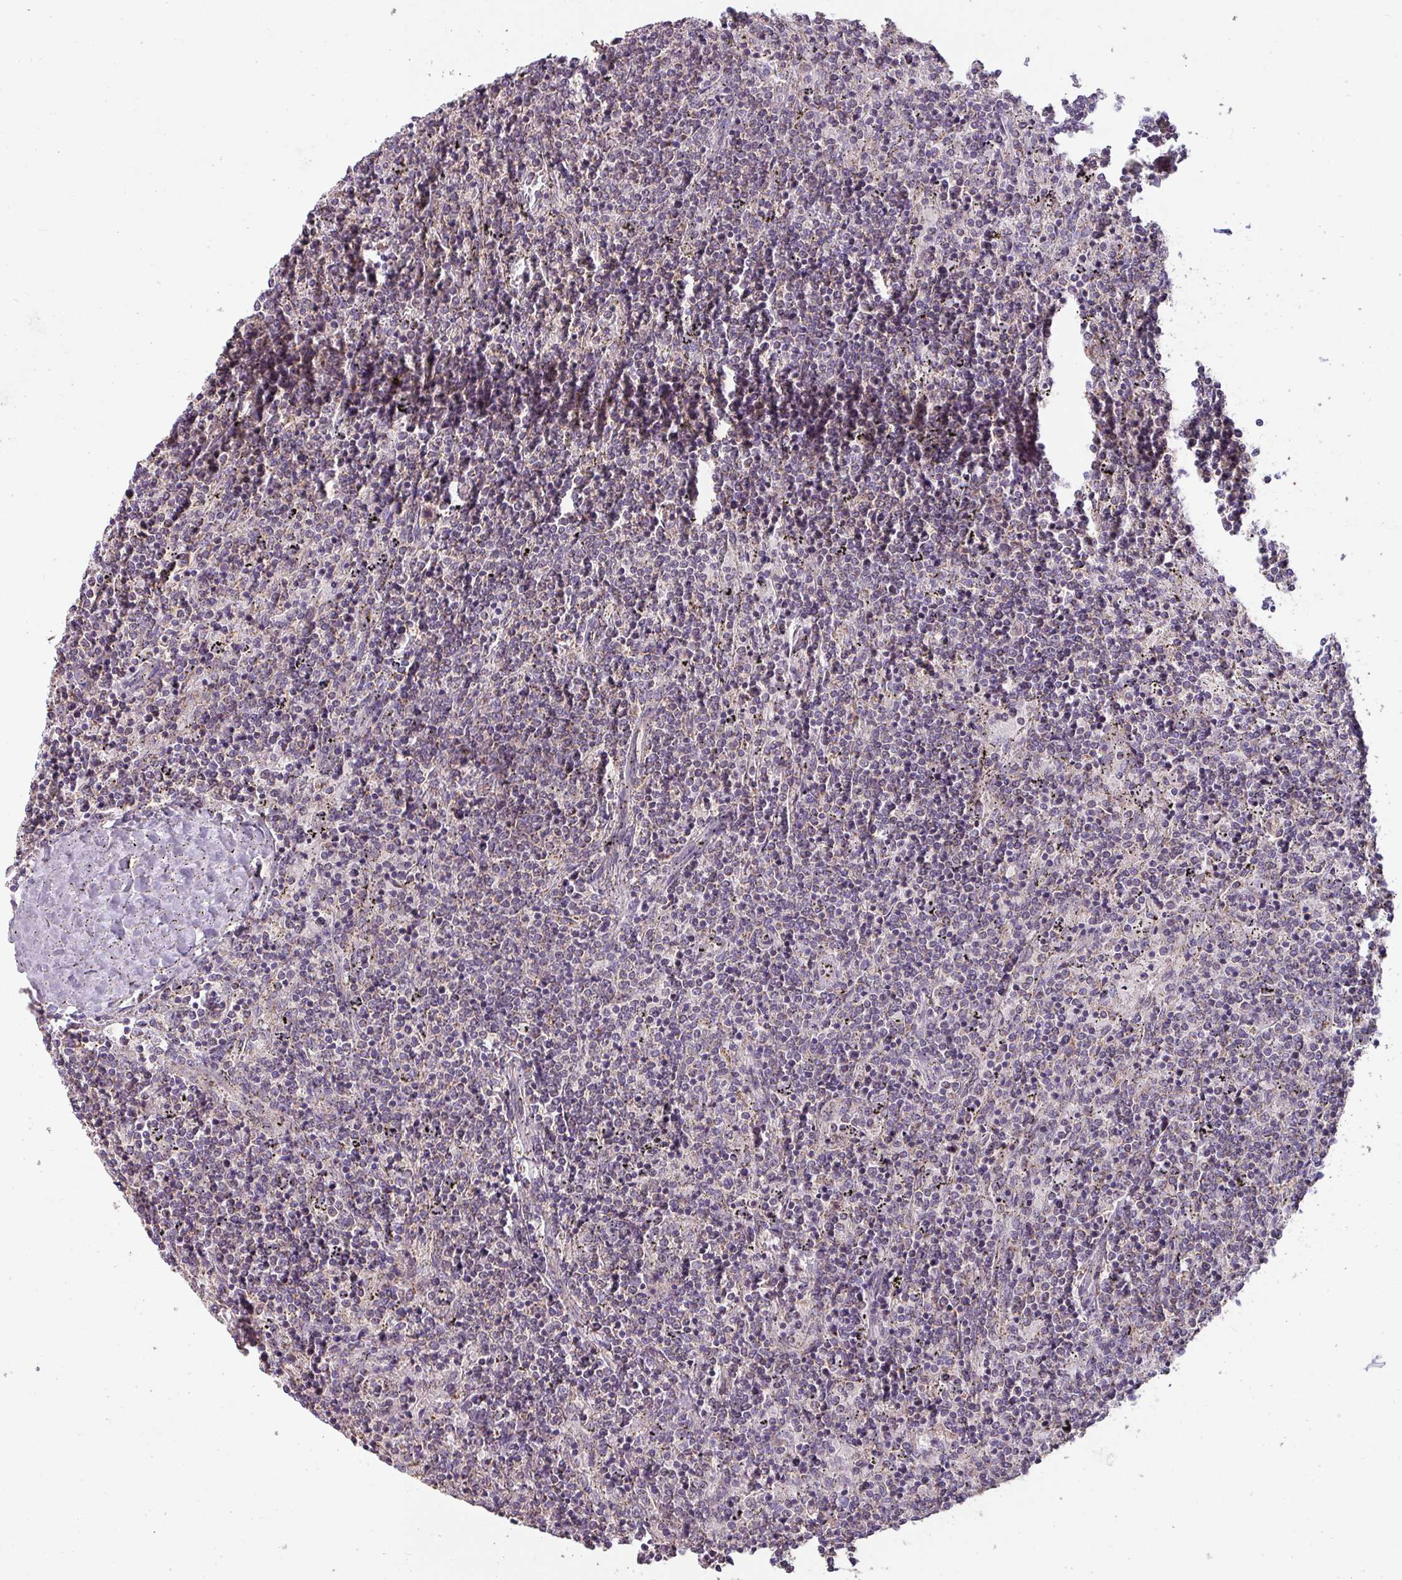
{"staining": {"intensity": "negative", "quantity": "none", "location": "none"}, "tissue": "lymphoma", "cell_type": "Tumor cells", "image_type": "cancer", "snomed": [{"axis": "morphology", "description": "Malignant lymphoma, non-Hodgkin's type, Low grade"}, {"axis": "topography", "description": "Spleen"}], "caption": "Immunohistochemistry (IHC) micrograph of neoplastic tissue: lymphoma stained with DAB shows no significant protein expression in tumor cells.", "gene": "PALS2", "patient": {"sex": "female", "age": 50}}